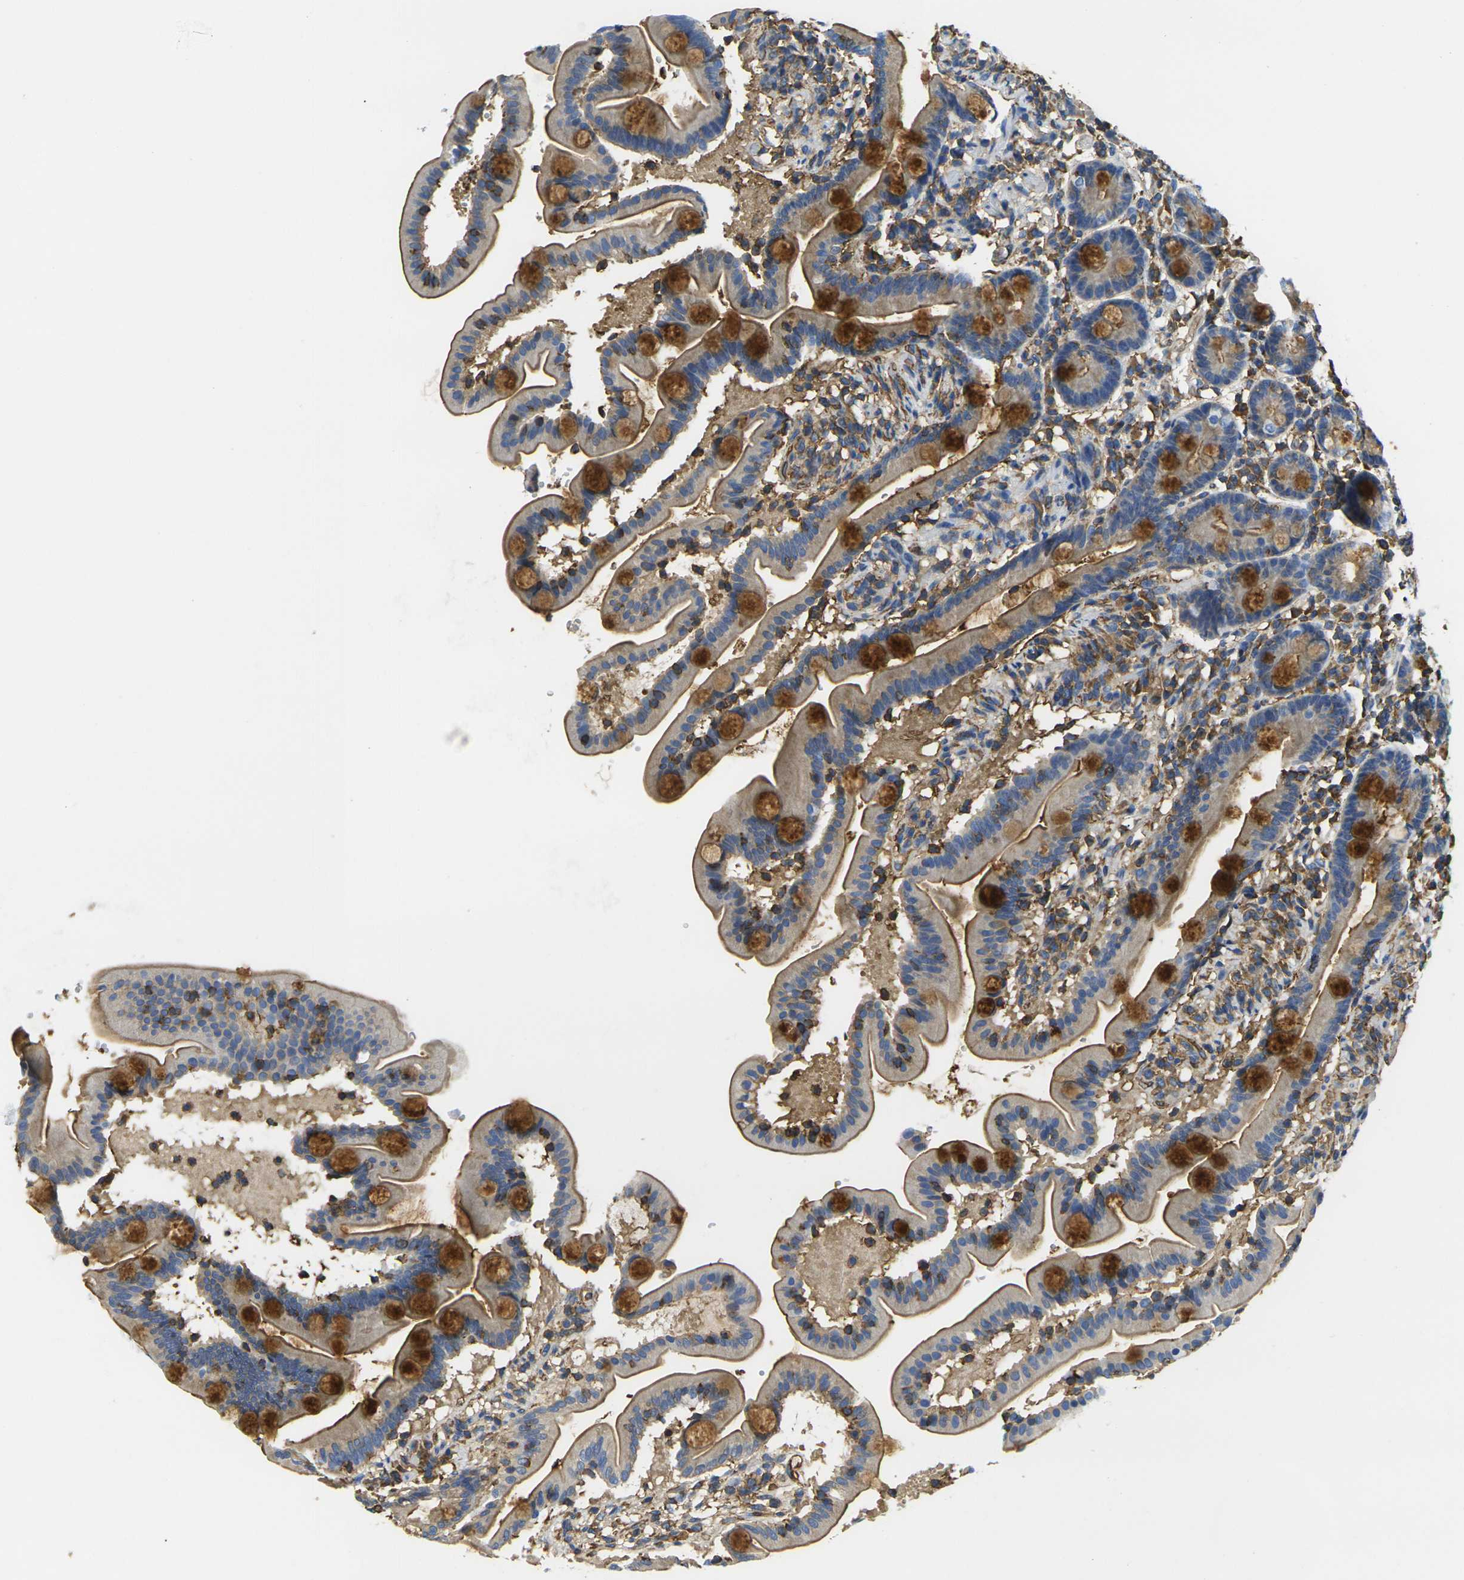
{"staining": {"intensity": "moderate", "quantity": ">75%", "location": "cytoplasmic/membranous"}, "tissue": "duodenum", "cell_type": "Glandular cells", "image_type": "normal", "snomed": [{"axis": "morphology", "description": "Normal tissue, NOS"}, {"axis": "topography", "description": "Duodenum"}], "caption": "A micrograph of duodenum stained for a protein exhibits moderate cytoplasmic/membranous brown staining in glandular cells.", "gene": "FAM110D", "patient": {"sex": "male", "age": 54}}